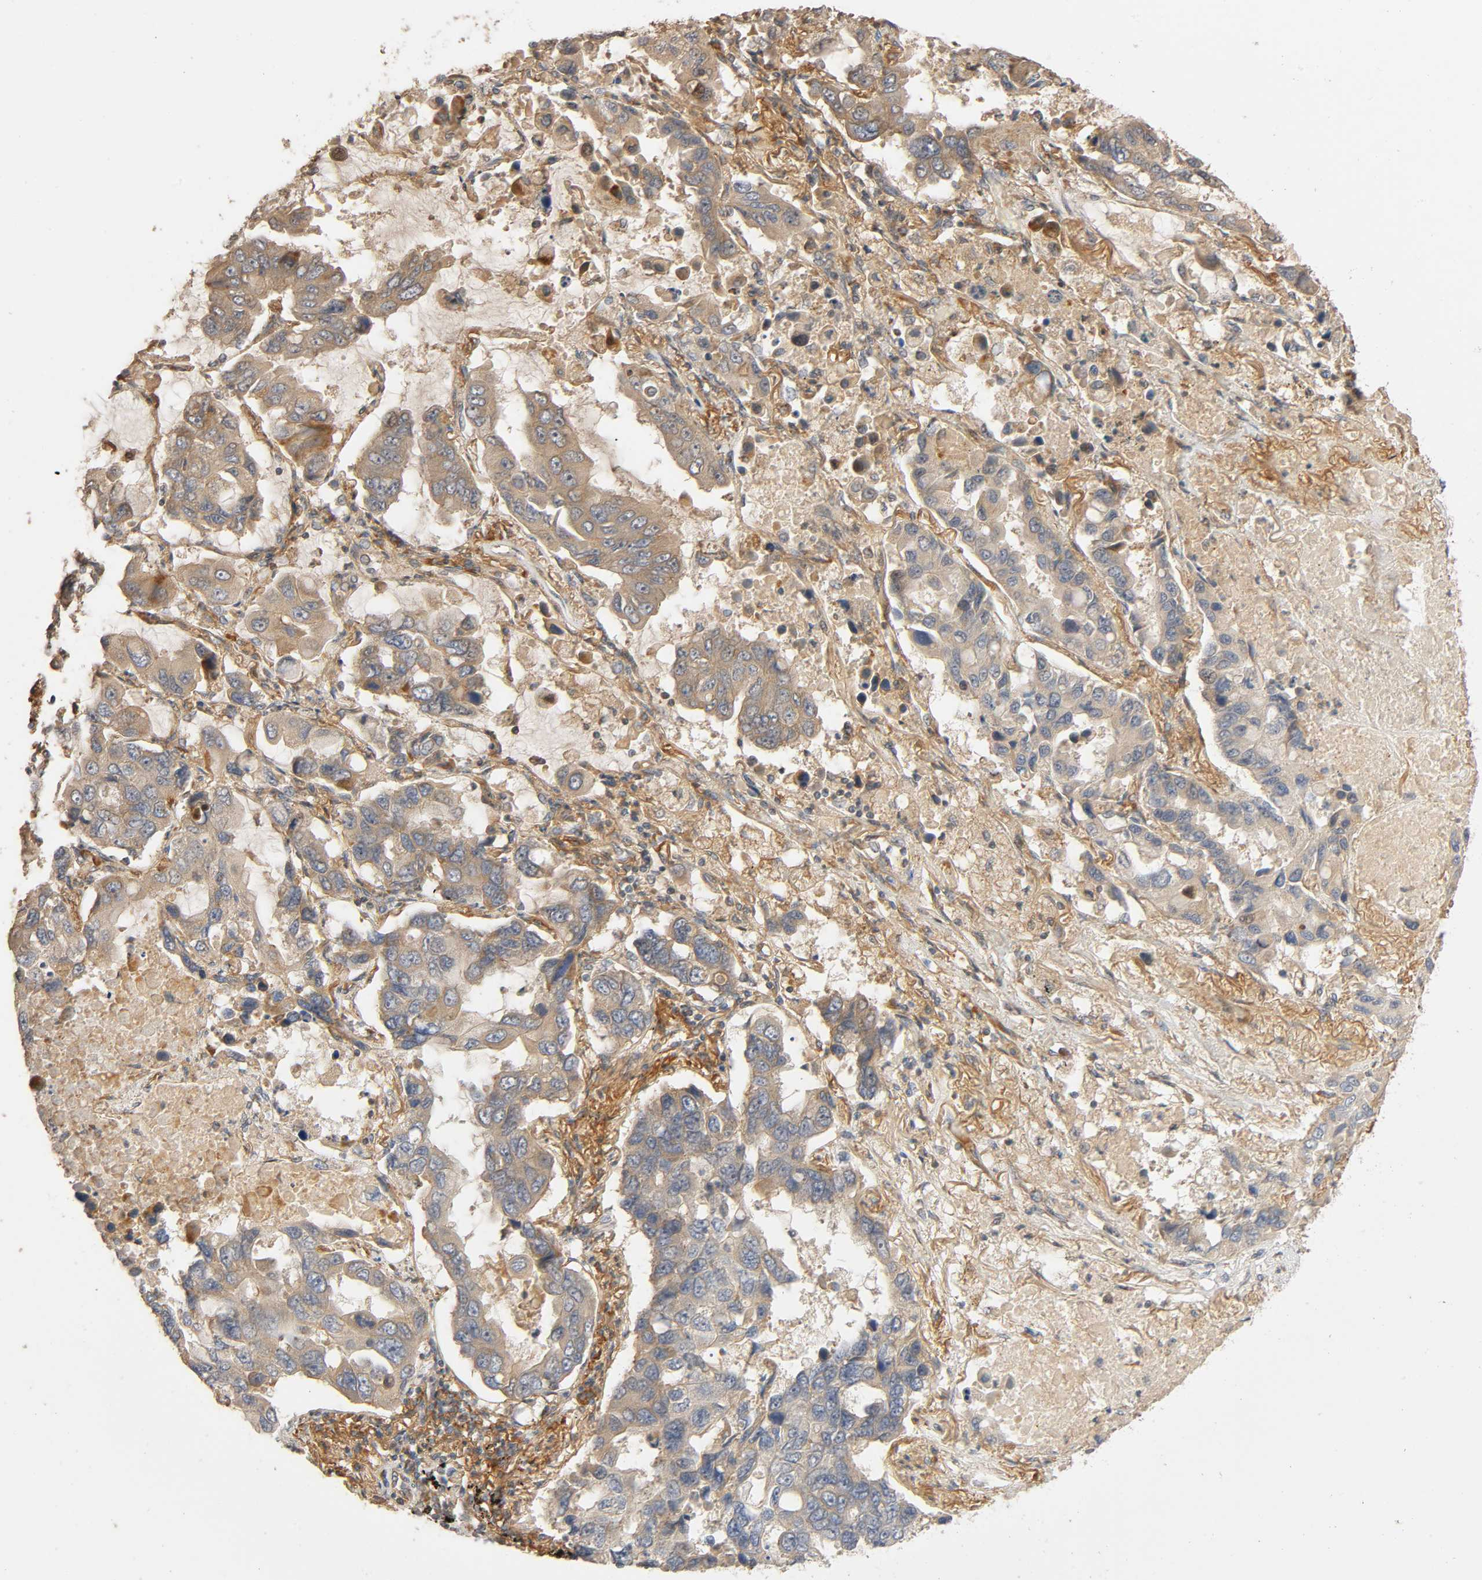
{"staining": {"intensity": "weak", "quantity": "25%-75%", "location": "cytoplasmic/membranous"}, "tissue": "lung cancer", "cell_type": "Tumor cells", "image_type": "cancer", "snomed": [{"axis": "morphology", "description": "Adenocarcinoma, NOS"}, {"axis": "topography", "description": "Lung"}], "caption": "Immunohistochemical staining of human lung adenocarcinoma exhibits weak cytoplasmic/membranous protein positivity in about 25%-75% of tumor cells.", "gene": "SGSM1", "patient": {"sex": "male", "age": 64}}